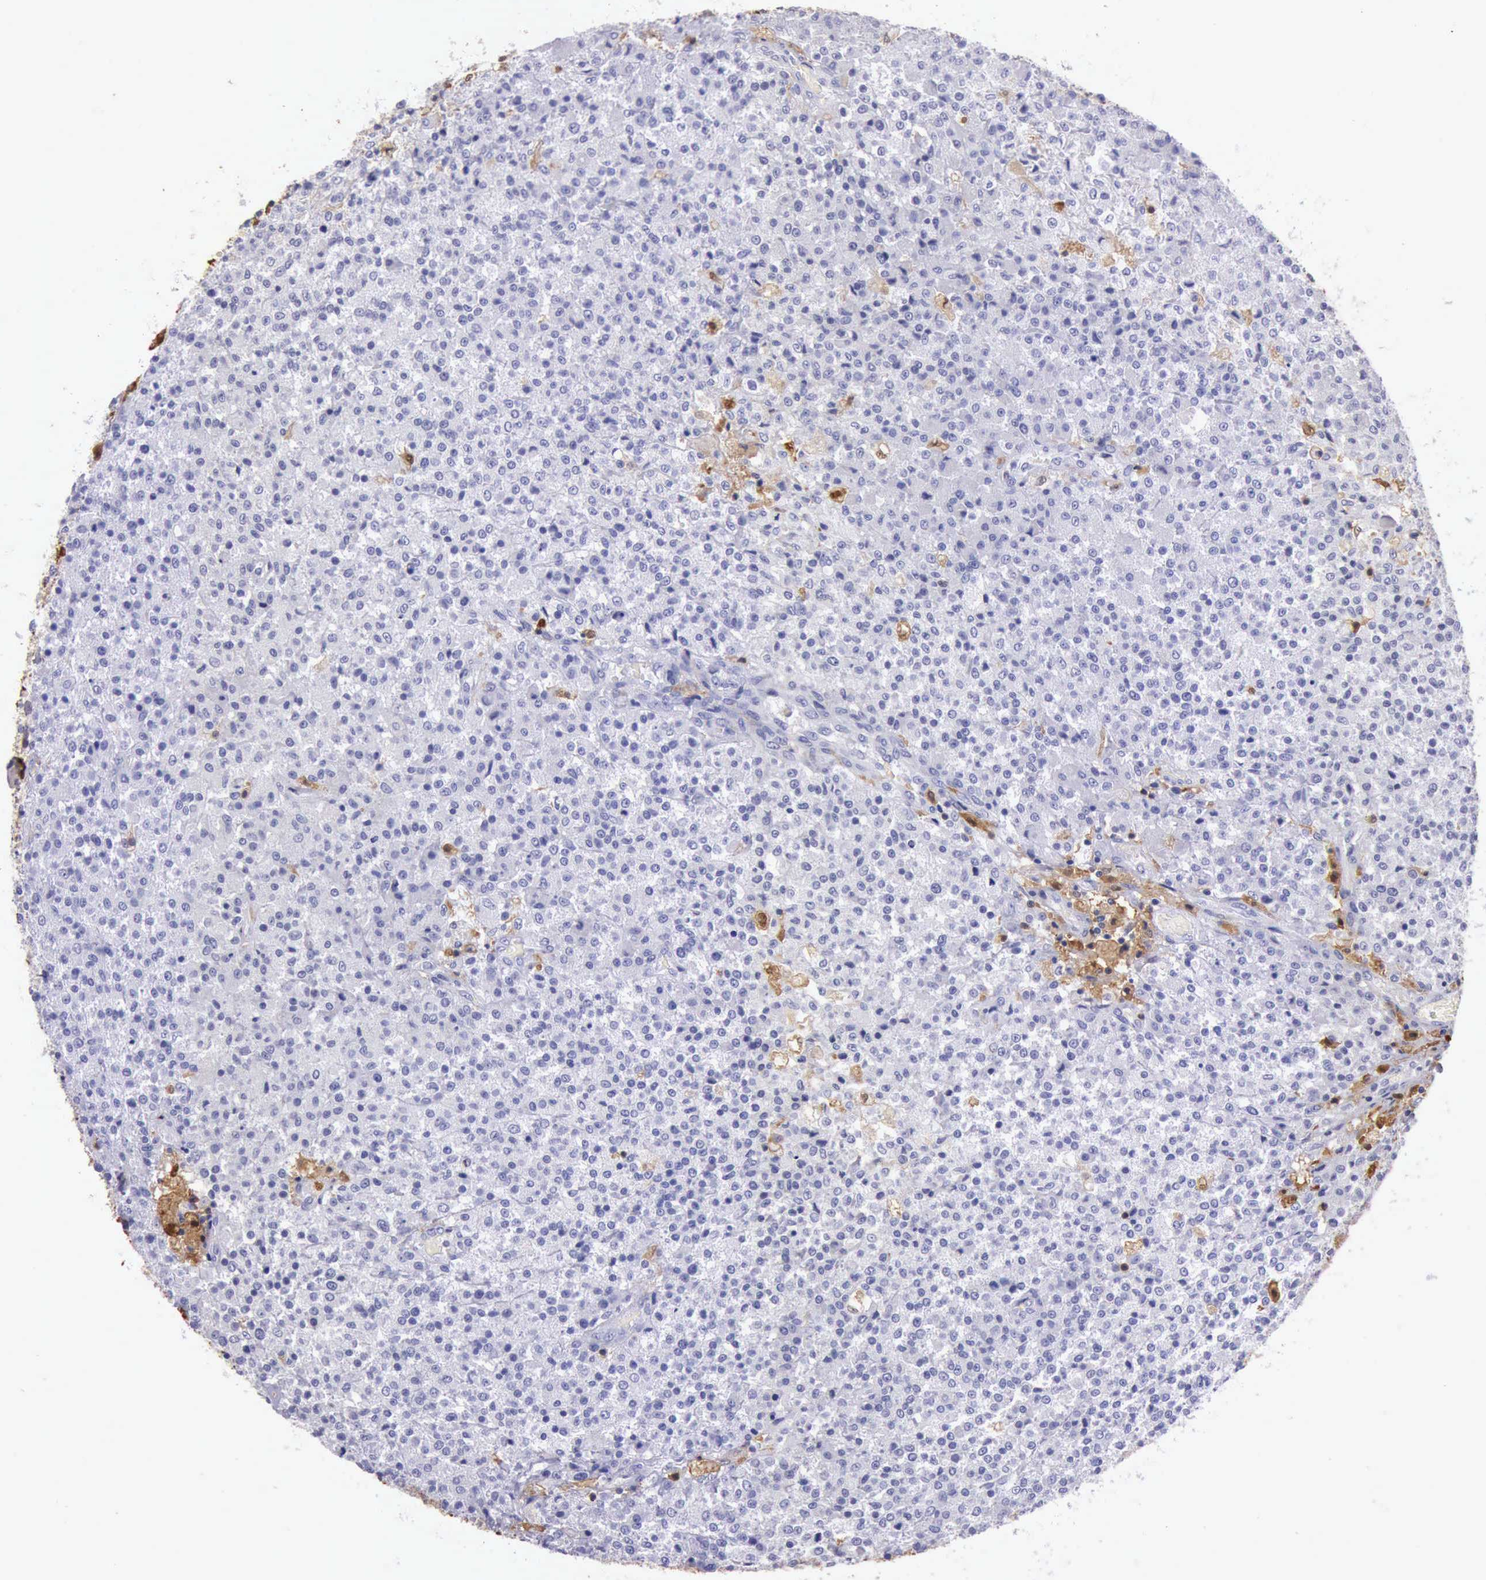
{"staining": {"intensity": "weak", "quantity": "<25%", "location": "cytoplasmic/membranous"}, "tissue": "testis cancer", "cell_type": "Tumor cells", "image_type": "cancer", "snomed": [{"axis": "morphology", "description": "Seminoma, NOS"}, {"axis": "topography", "description": "Testis"}], "caption": "Immunohistochemistry (IHC) image of human testis seminoma stained for a protein (brown), which reveals no staining in tumor cells.", "gene": "TYMP", "patient": {"sex": "male", "age": 59}}